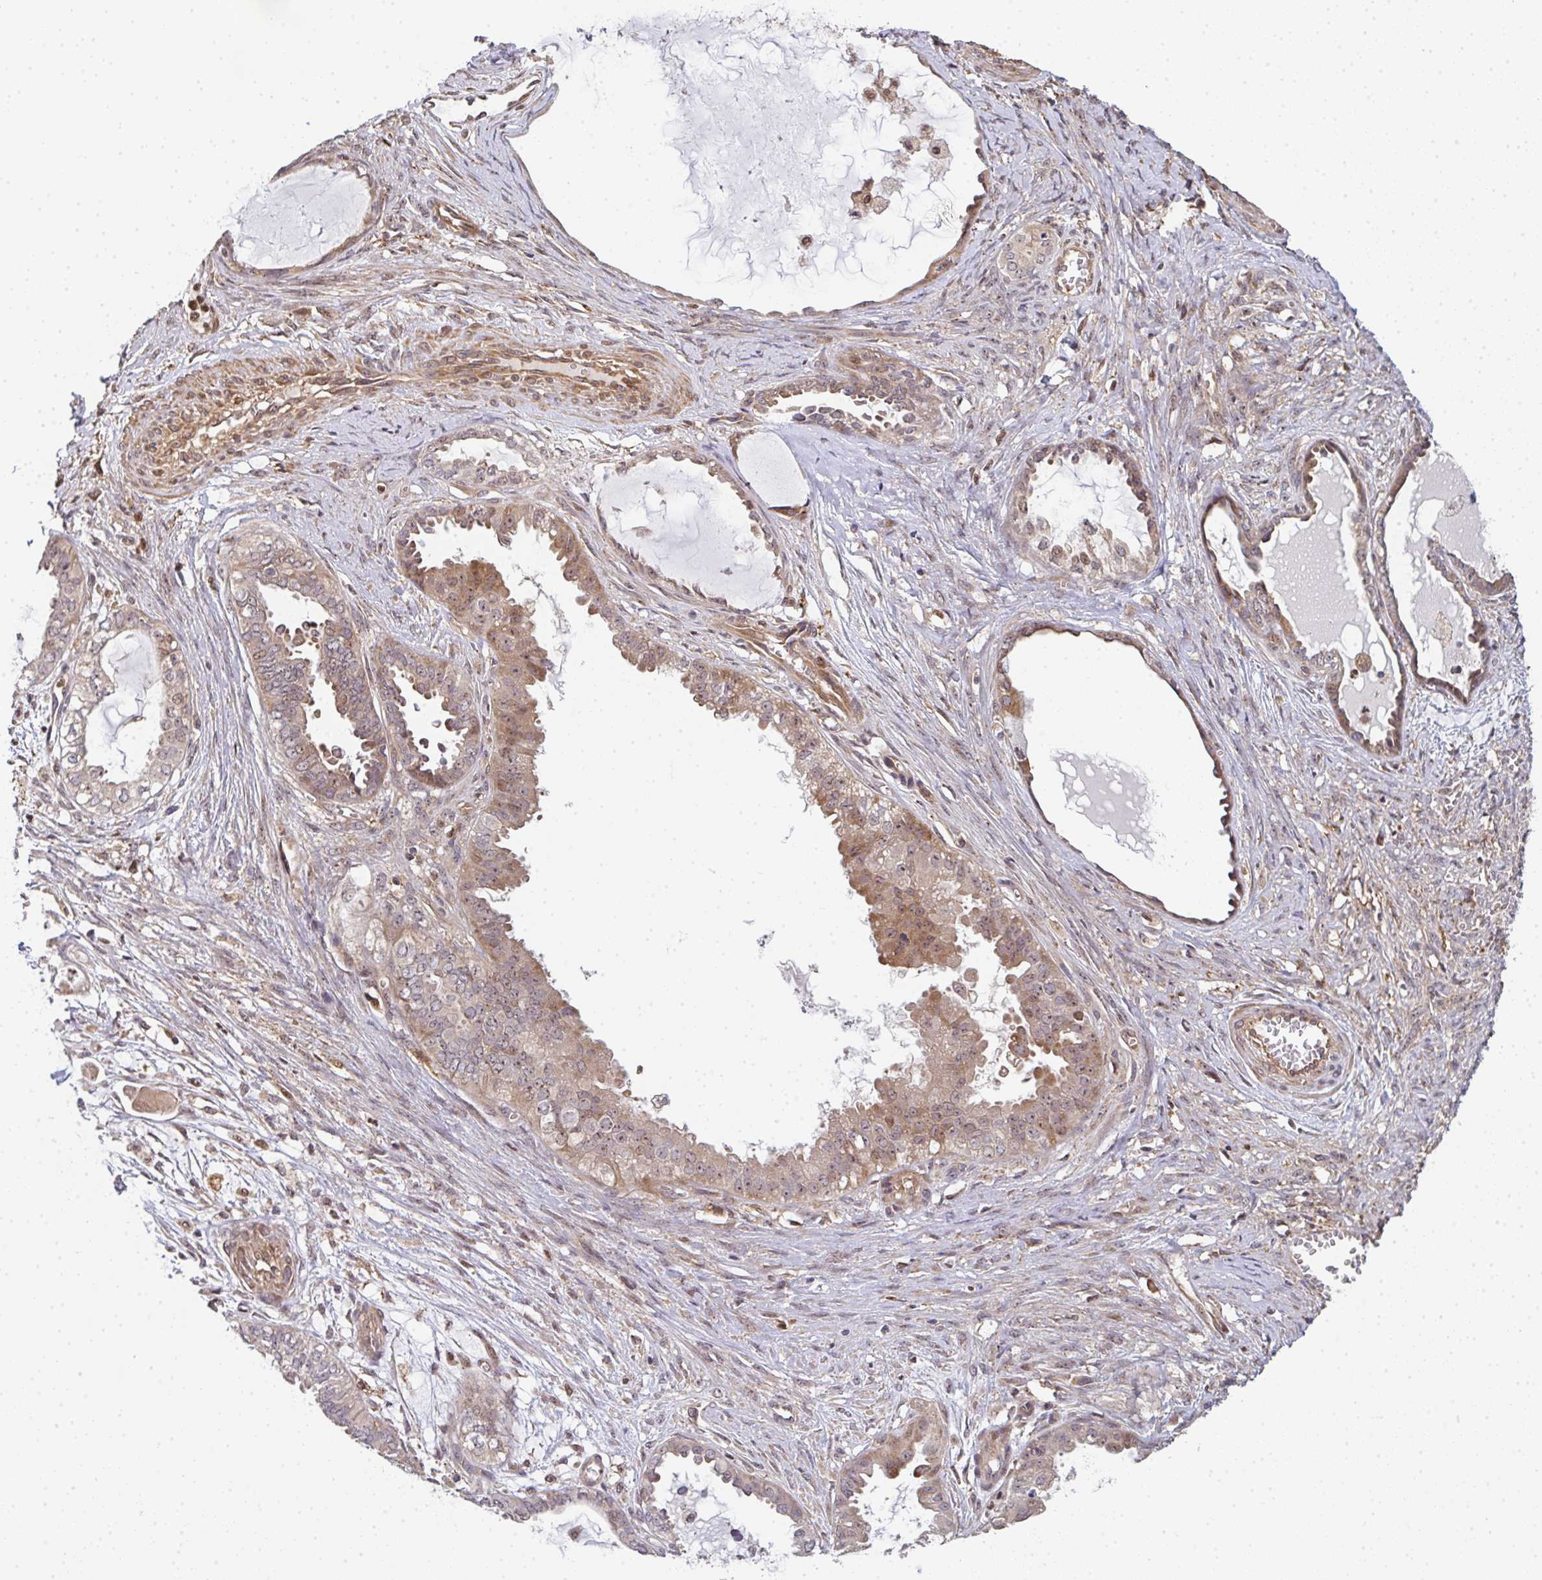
{"staining": {"intensity": "weak", "quantity": ">75%", "location": "cytoplasmic/membranous,nuclear"}, "tissue": "ovarian cancer", "cell_type": "Tumor cells", "image_type": "cancer", "snomed": [{"axis": "morphology", "description": "Carcinoma, NOS"}, {"axis": "morphology", "description": "Carcinoma, endometroid"}, {"axis": "topography", "description": "Ovary"}], "caption": "Ovarian carcinoma stained with a brown dye exhibits weak cytoplasmic/membranous and nuclear positive staining in about >75% of tumor cells.", "gene": "SIMC1", "patient": {"sex": "female", "age": 50}}